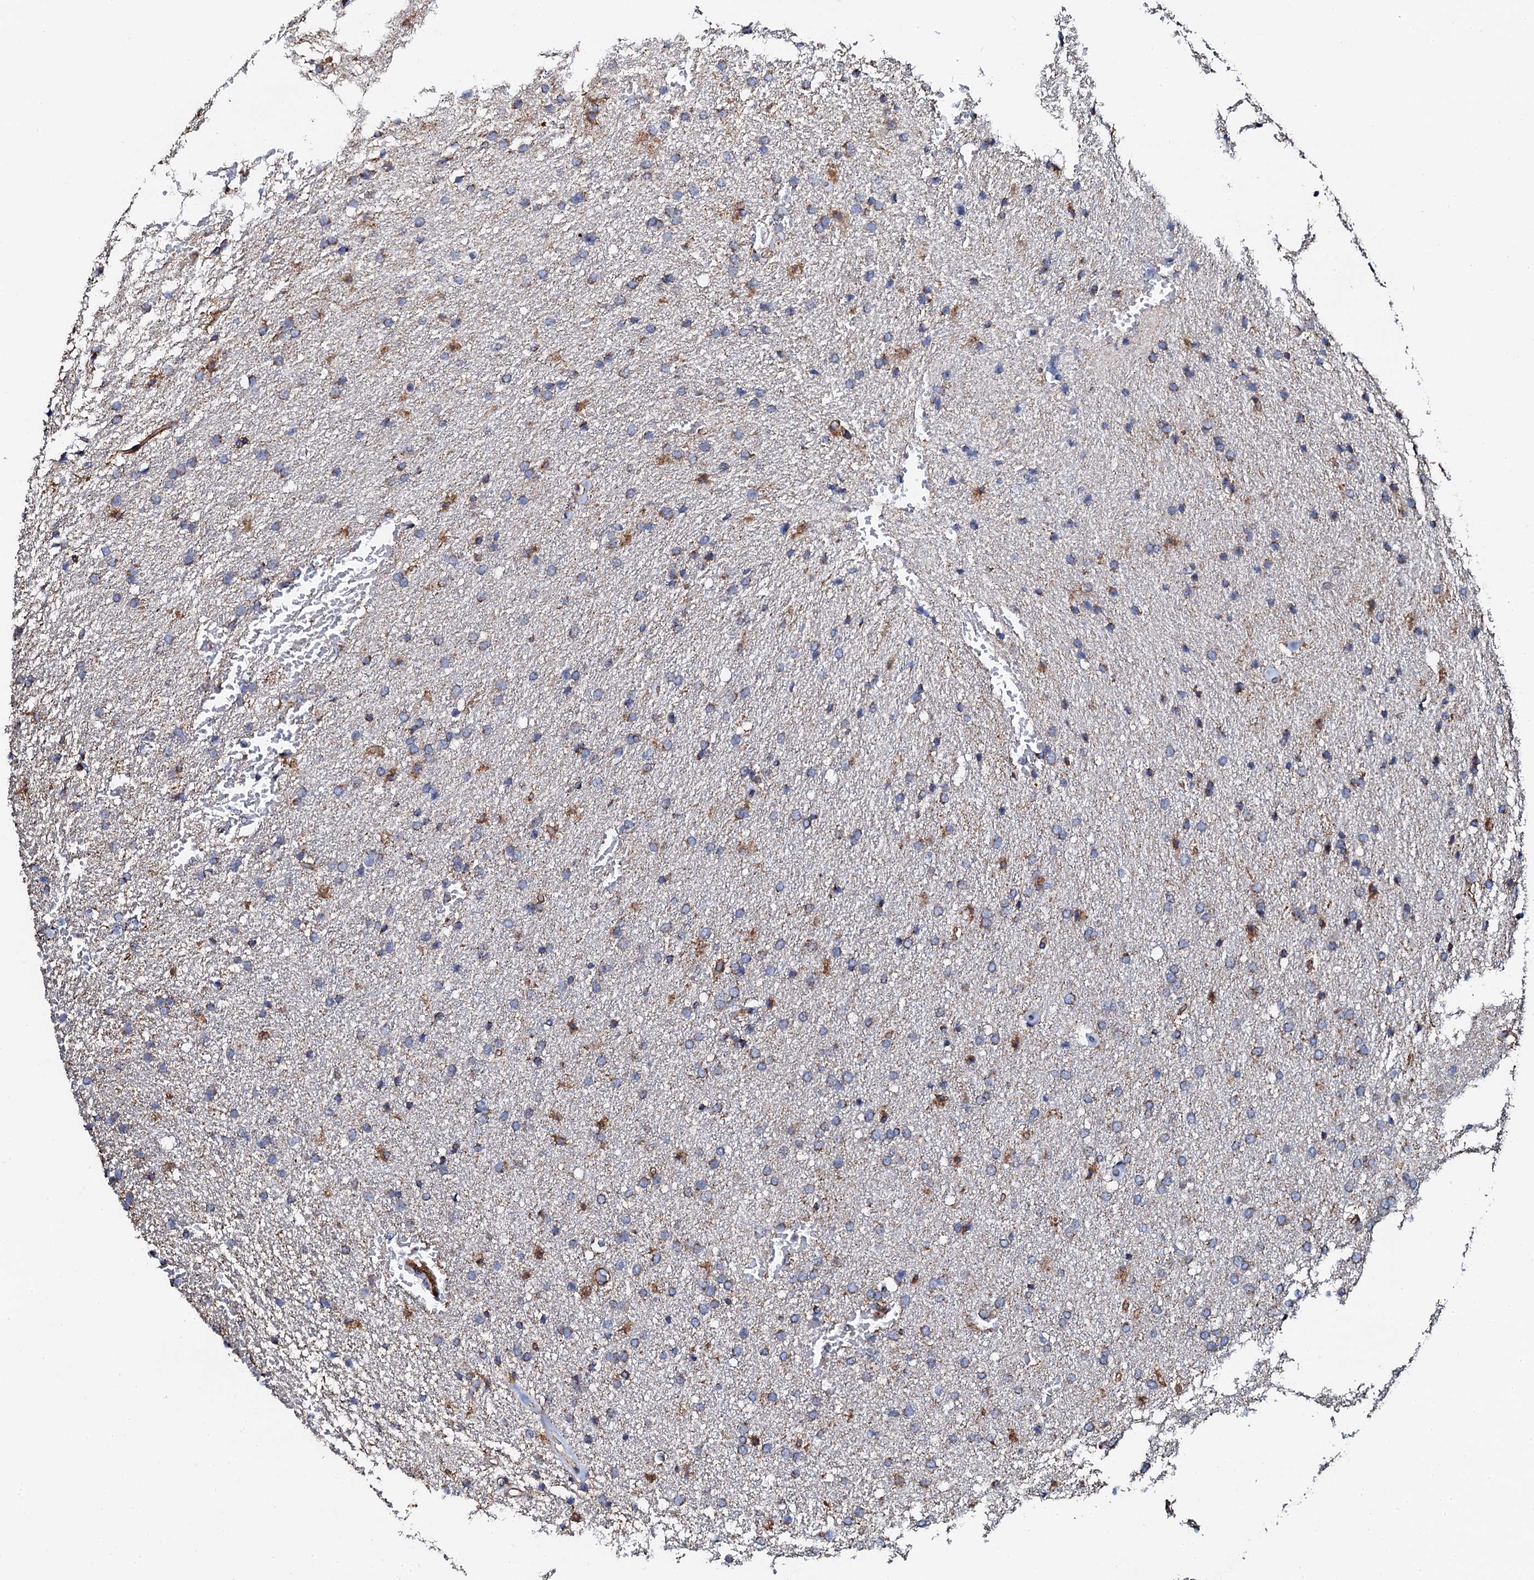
{"staining": {"intensity": "moderate", "quantity": "<25%", "location": "cytoplasmic/membranous"}, "tissue": "glioma", "cell_type": "Tumor cells", "image_type": "cancer", "snomed": [{"axis": "morphology", "description": "Glioma, malignant, High grade"}, {"axis": "topography", "description": "Brain"}], "caption": "Malignant glioma (high-grade) stained with a protein marker demonstrates moderate staining in tumor cells.", "gene": "INTS10", "patient": {"sex": "male", "age": 72}}